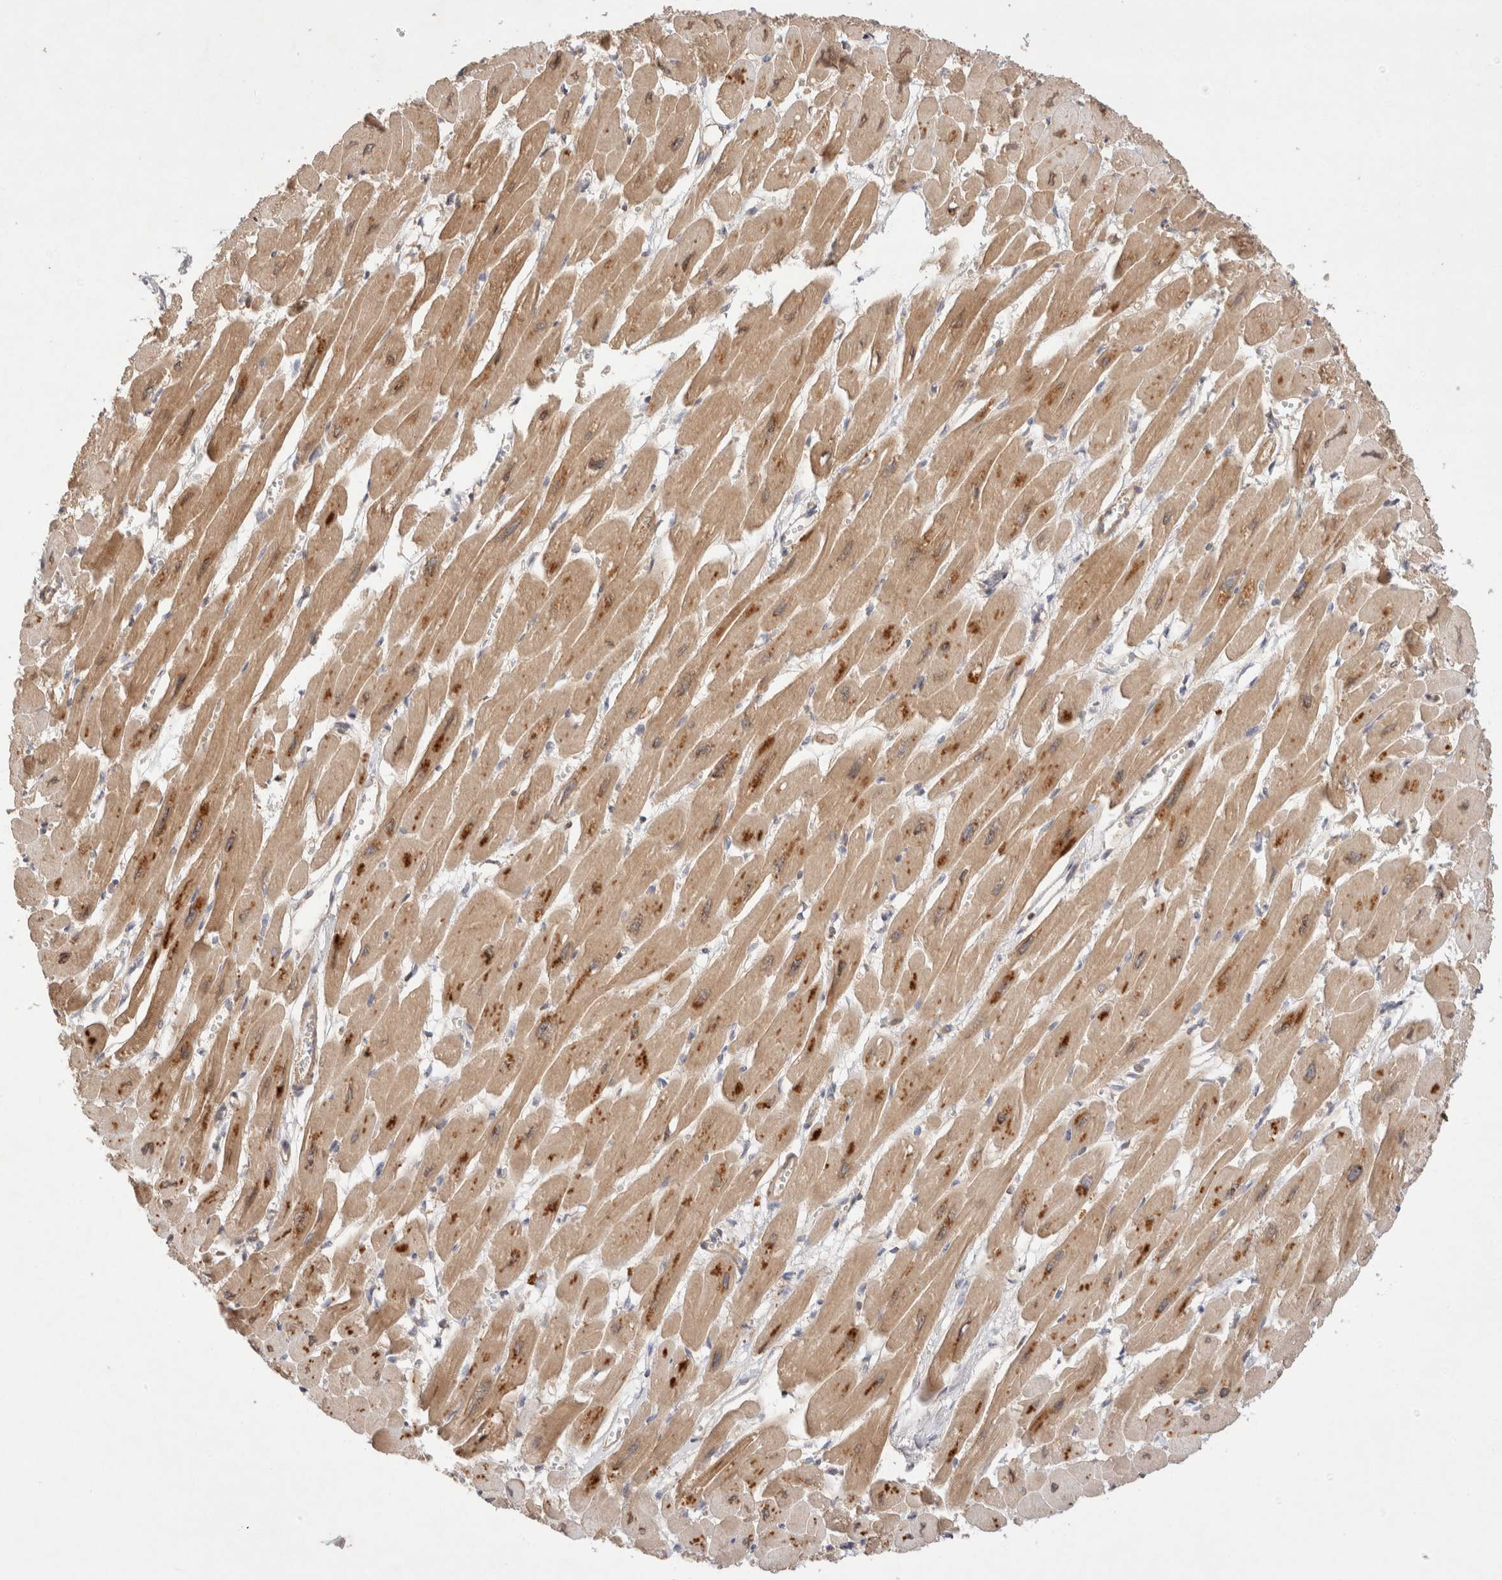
{"staining": {"intensity": "moderate", "quantity": ">75%", "location": "cytoplasmic/membranous"}, "tissue": "heart muscle", "cell_type": "Cardiomyocytes", "image_type": "normal", "snomed": [{"axis": "morphology", "description": "Normal tissue, NOS"}, {"axis": "topography", "description": "Heart"}], "caption": "Protein staining by immunohistochemistry (IHC) demonstrates moderate cytoplasmic/membranous staining in approximately >75% of cardiomyocytes in normal heart muscle. Using DAB (3,3'-diaminobenzidine) (brown) and hematoxylin (blue) stains, captured at high magnification using brightfield microscopy.", "gene": "CARNMT1", "patient": {"sex": "female", "age": 54}}